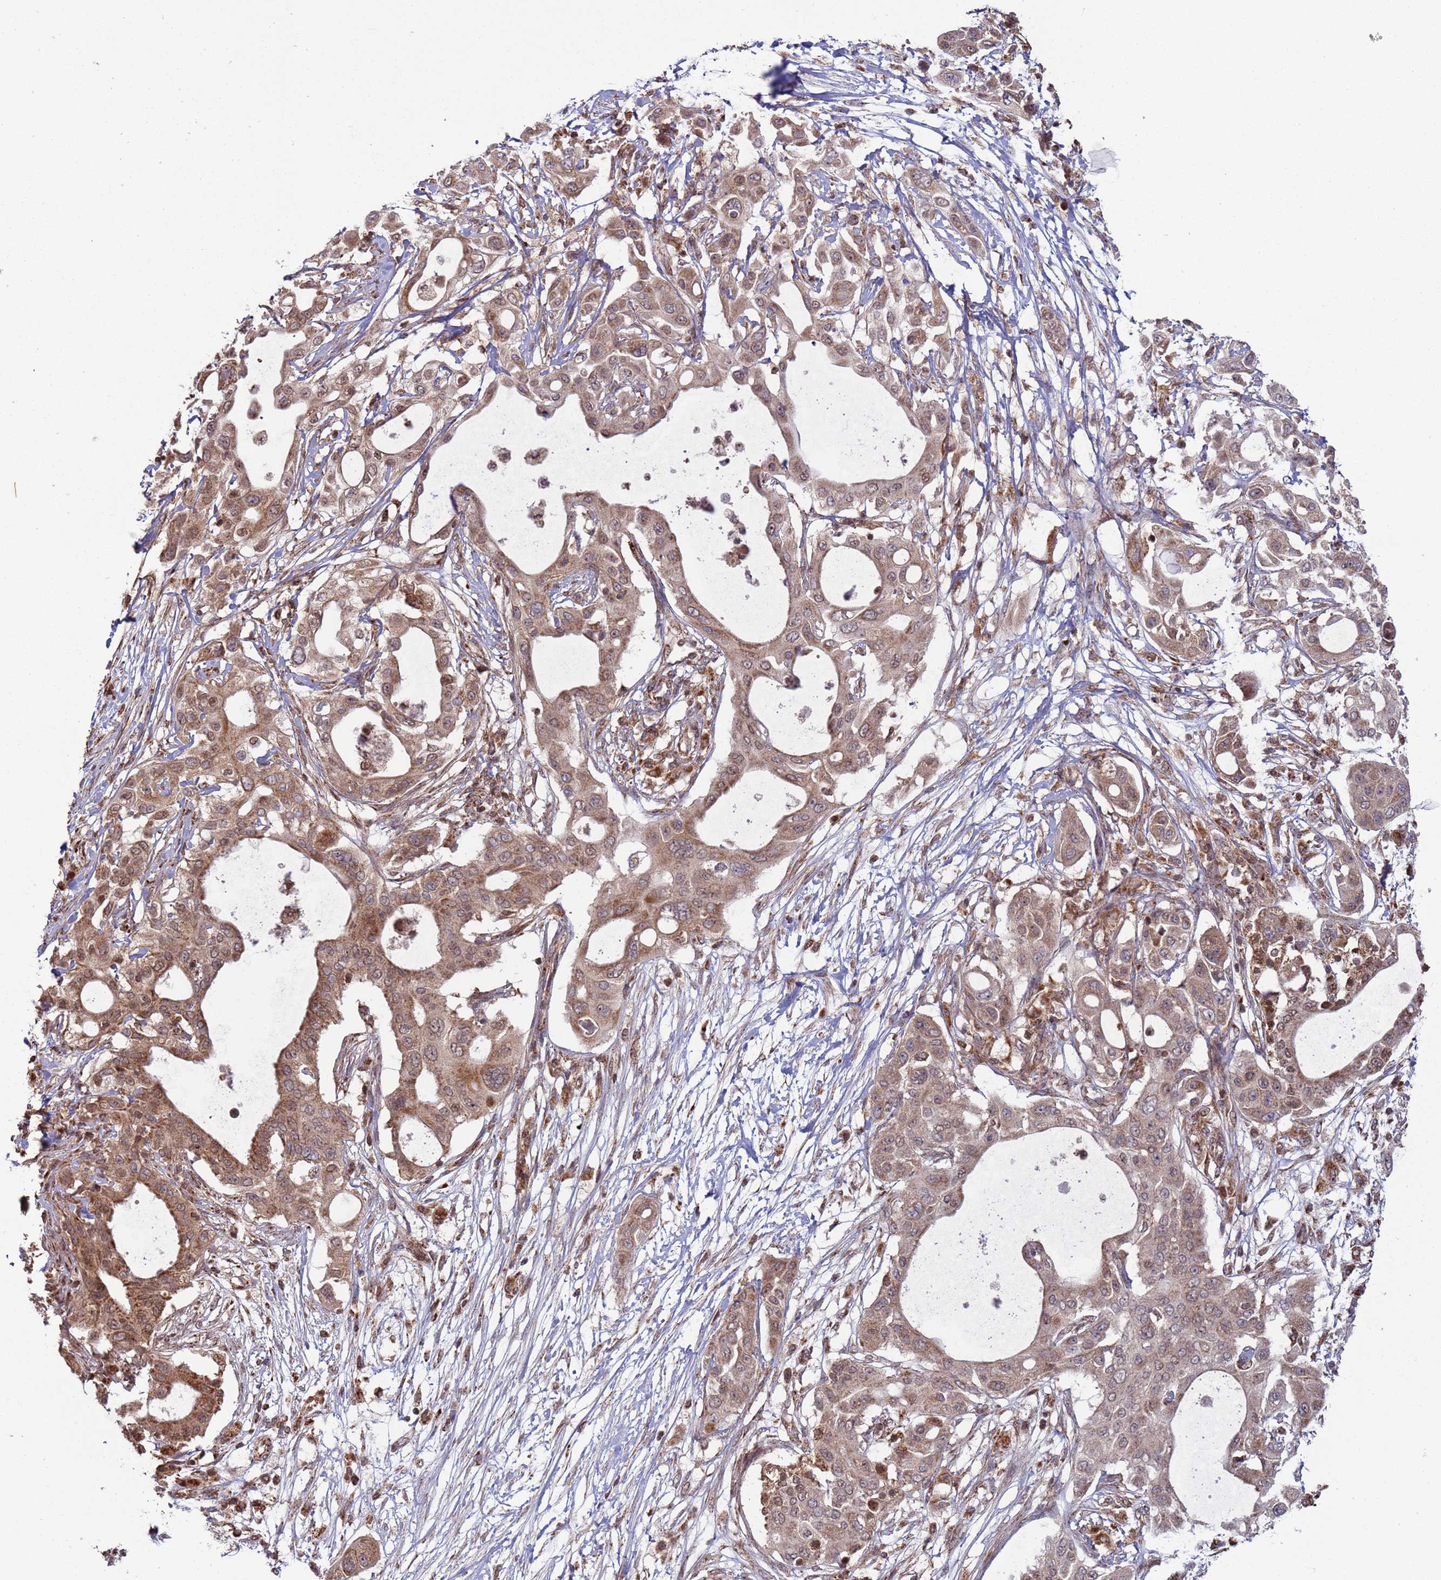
{"staining": {"intensity": "moderate", "quantity": ">75%", "location": "cytoplasmic/membranous,nuclear"}, "tissue": "pancreatic cancer", "cell_type": "Tumor cells", "image_type": "cancer", "snomed": [{"axis": "morphology", "description": "Adenocarcinoma, NOS"}, {"axis": "topography", "description": "Pancreas"}], "caption": "Tumor cells reveal moderate cytoplasmic/membranous and nuclear expression in about >75% of cells in pancreatic adenocarcinoma. The staining was performed using DAB (3,3'-diaminobenzidine), with brown indicating positive protein expression. Nuclei are stained blue with hematoxylin.", "gene": "RCOR2", "patient": {"sex": "male", "age": 68}}